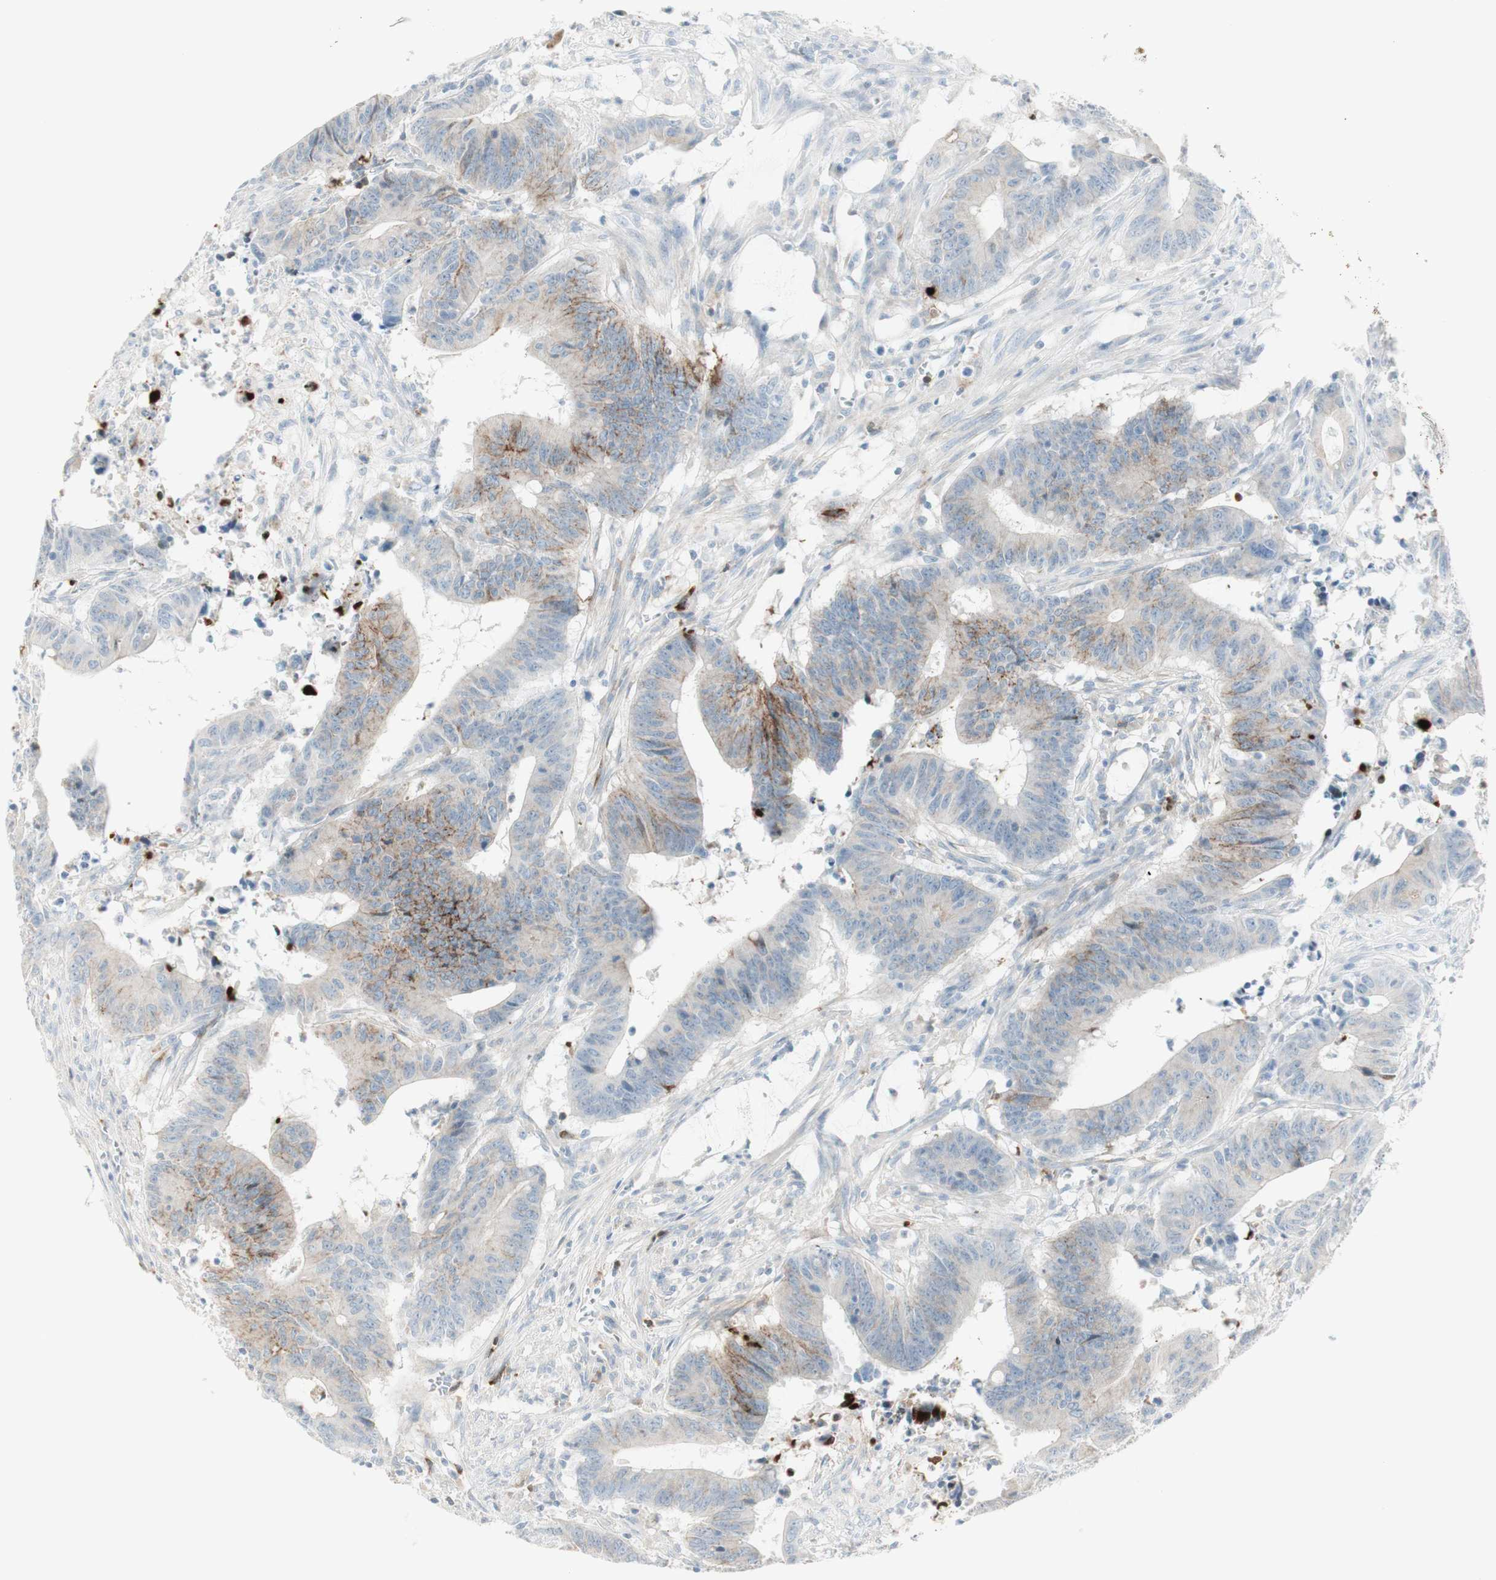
{"staining": {"intensity": "moderate", "quantity": "<25%", "location": "cytoplasmic/membranous"}, "tissue": "colorectal cancer", "cell_type": "Tumor cells", "image_type": "cancer", "snomed": [{"axis": "morphology", "description": "Adenocarcinoma, NOS"}, {"axis": "topography", "description": "Colon"}], "caption": "A micrograph showing moderate cytoplasmic/membranous staining in about <25% of tumor cells in colorectal cancer, as visualized by brown immunohistochemical staining.", "gene": "MDK", "patient": {"sex": "male", "age": 45}}